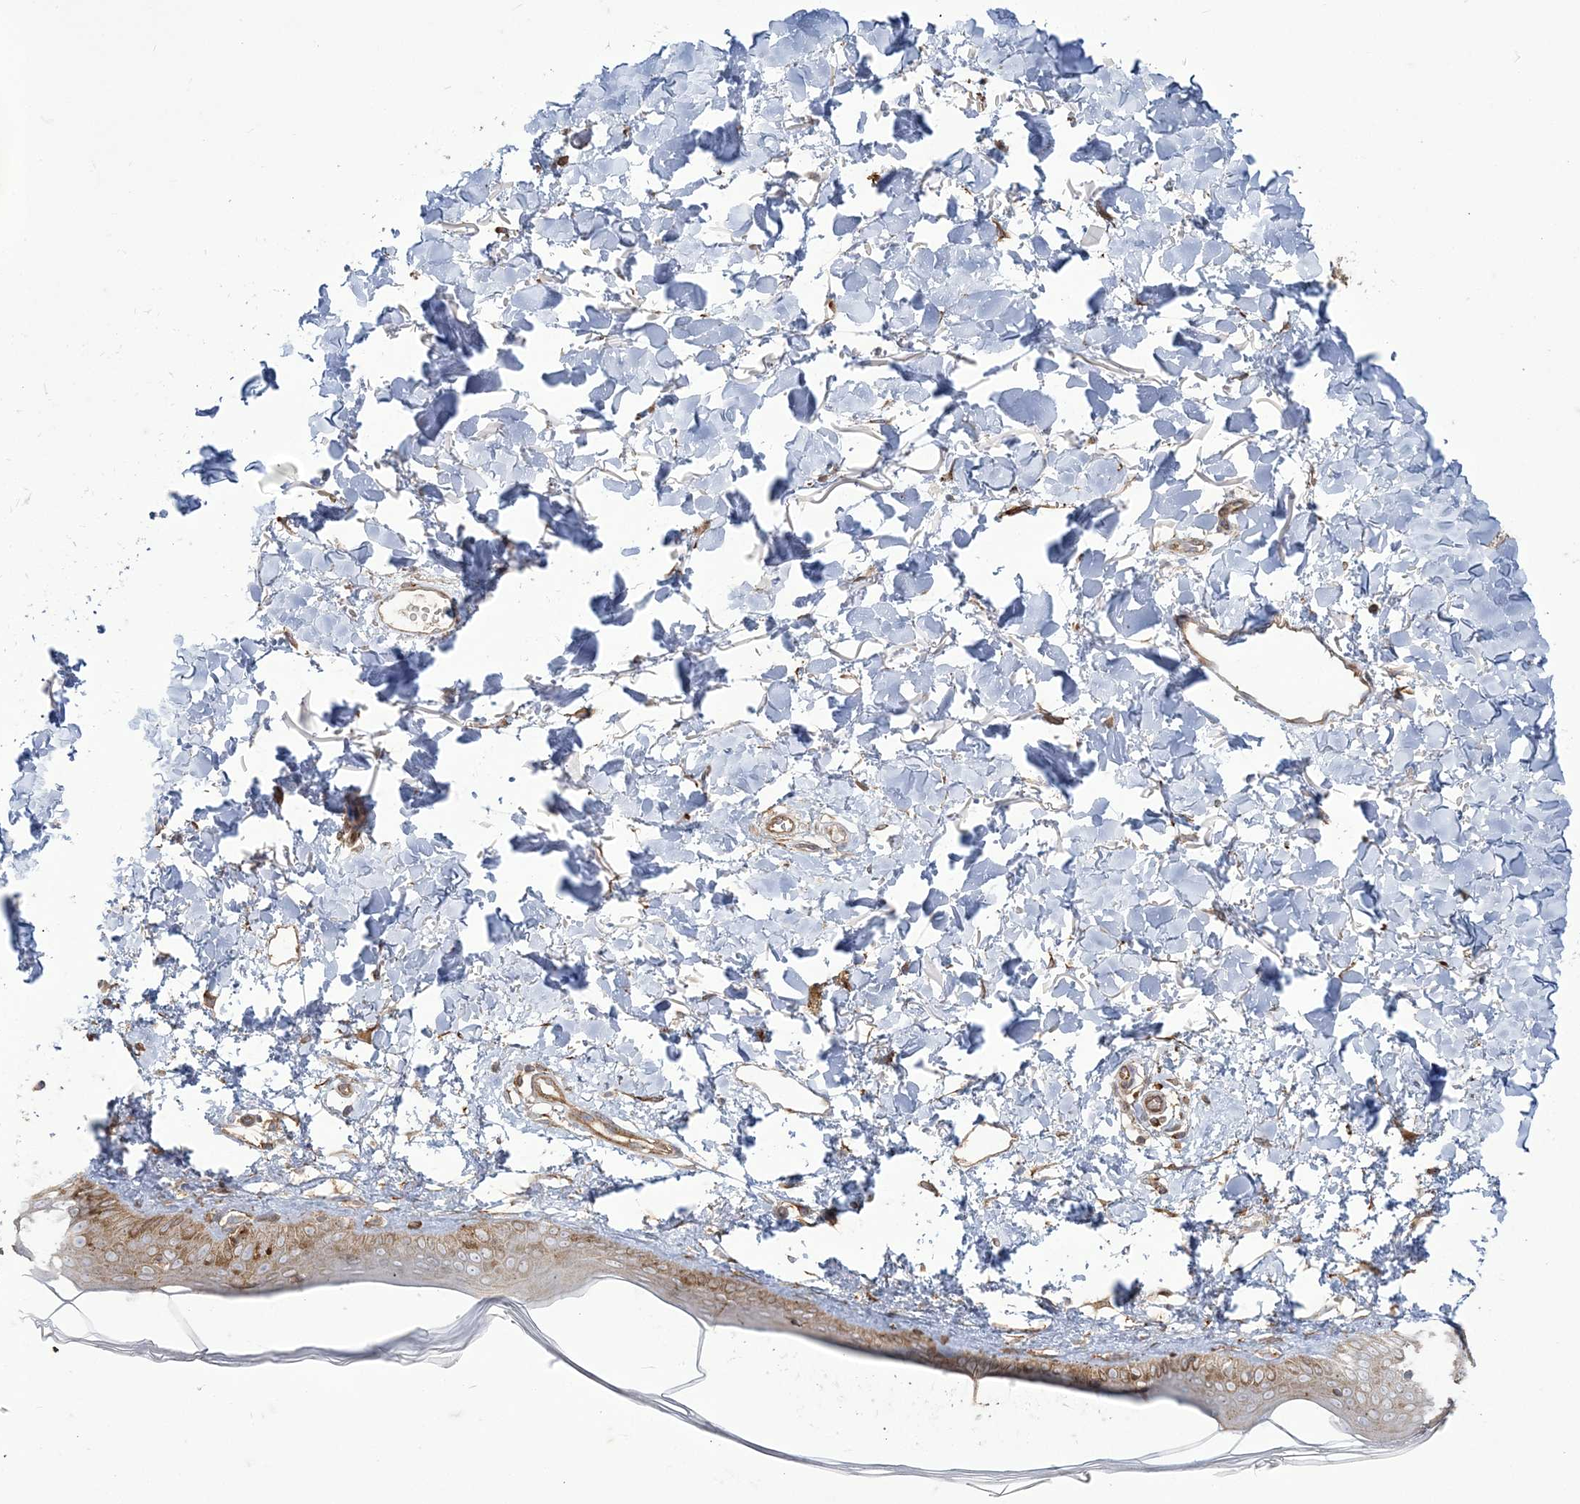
{"staining": {"intensity": "weak", "quantity": ">75%", "location": "cytoplasmic/membranous"}, "tissue": "skin", "cell_type": "Fibroblasts", "image_type": "normal", "snomed": [{"axis": "morphology", "description": "Normal tissue, NOS"}, {"axis": "topography", "description": "Skin"}], "caption": "Immunohistochemistry image of unremarkable skin stained for a protein (brown), which demonstrates low levels of weak cytoplasmic/membranous positivity in approximately >75% of fibroblasts.", "gene": "DERL3", "patient": {"sex": "female", "age": 58}}